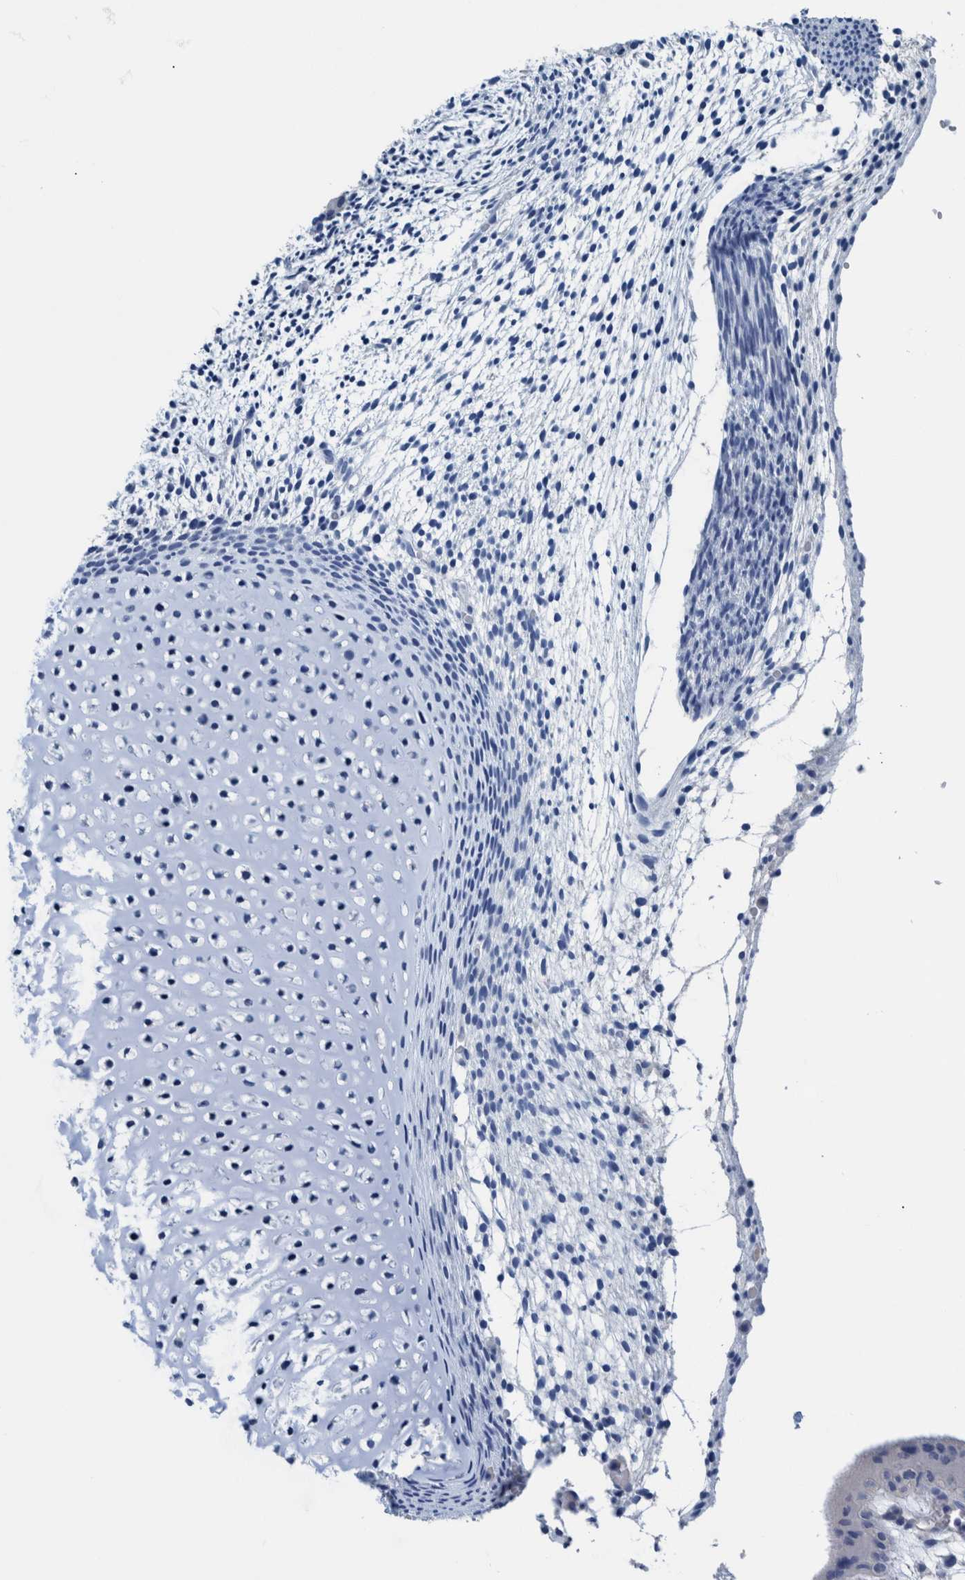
{"staining": {"intensity": "negative", "quantity": "none", "location": "none"}, "tissue": "placenta", "cell_type": "Decidual cells", "image_type": "normal", "snomed": [{"axis": "morphology", "description": "Normal tissue, NOS"}, {"axis": "topography", "description": "Placenta"}], "caption": "Decidual cells are negative for protein expression in normal human placenta. (Brightfield microscopy of DAB (3,3'-diaminobenzidine) immunohistochemistry (IHC) at high magnification).", "gene": "IDO1", "patient": {"sex": "female", "age": 18}}